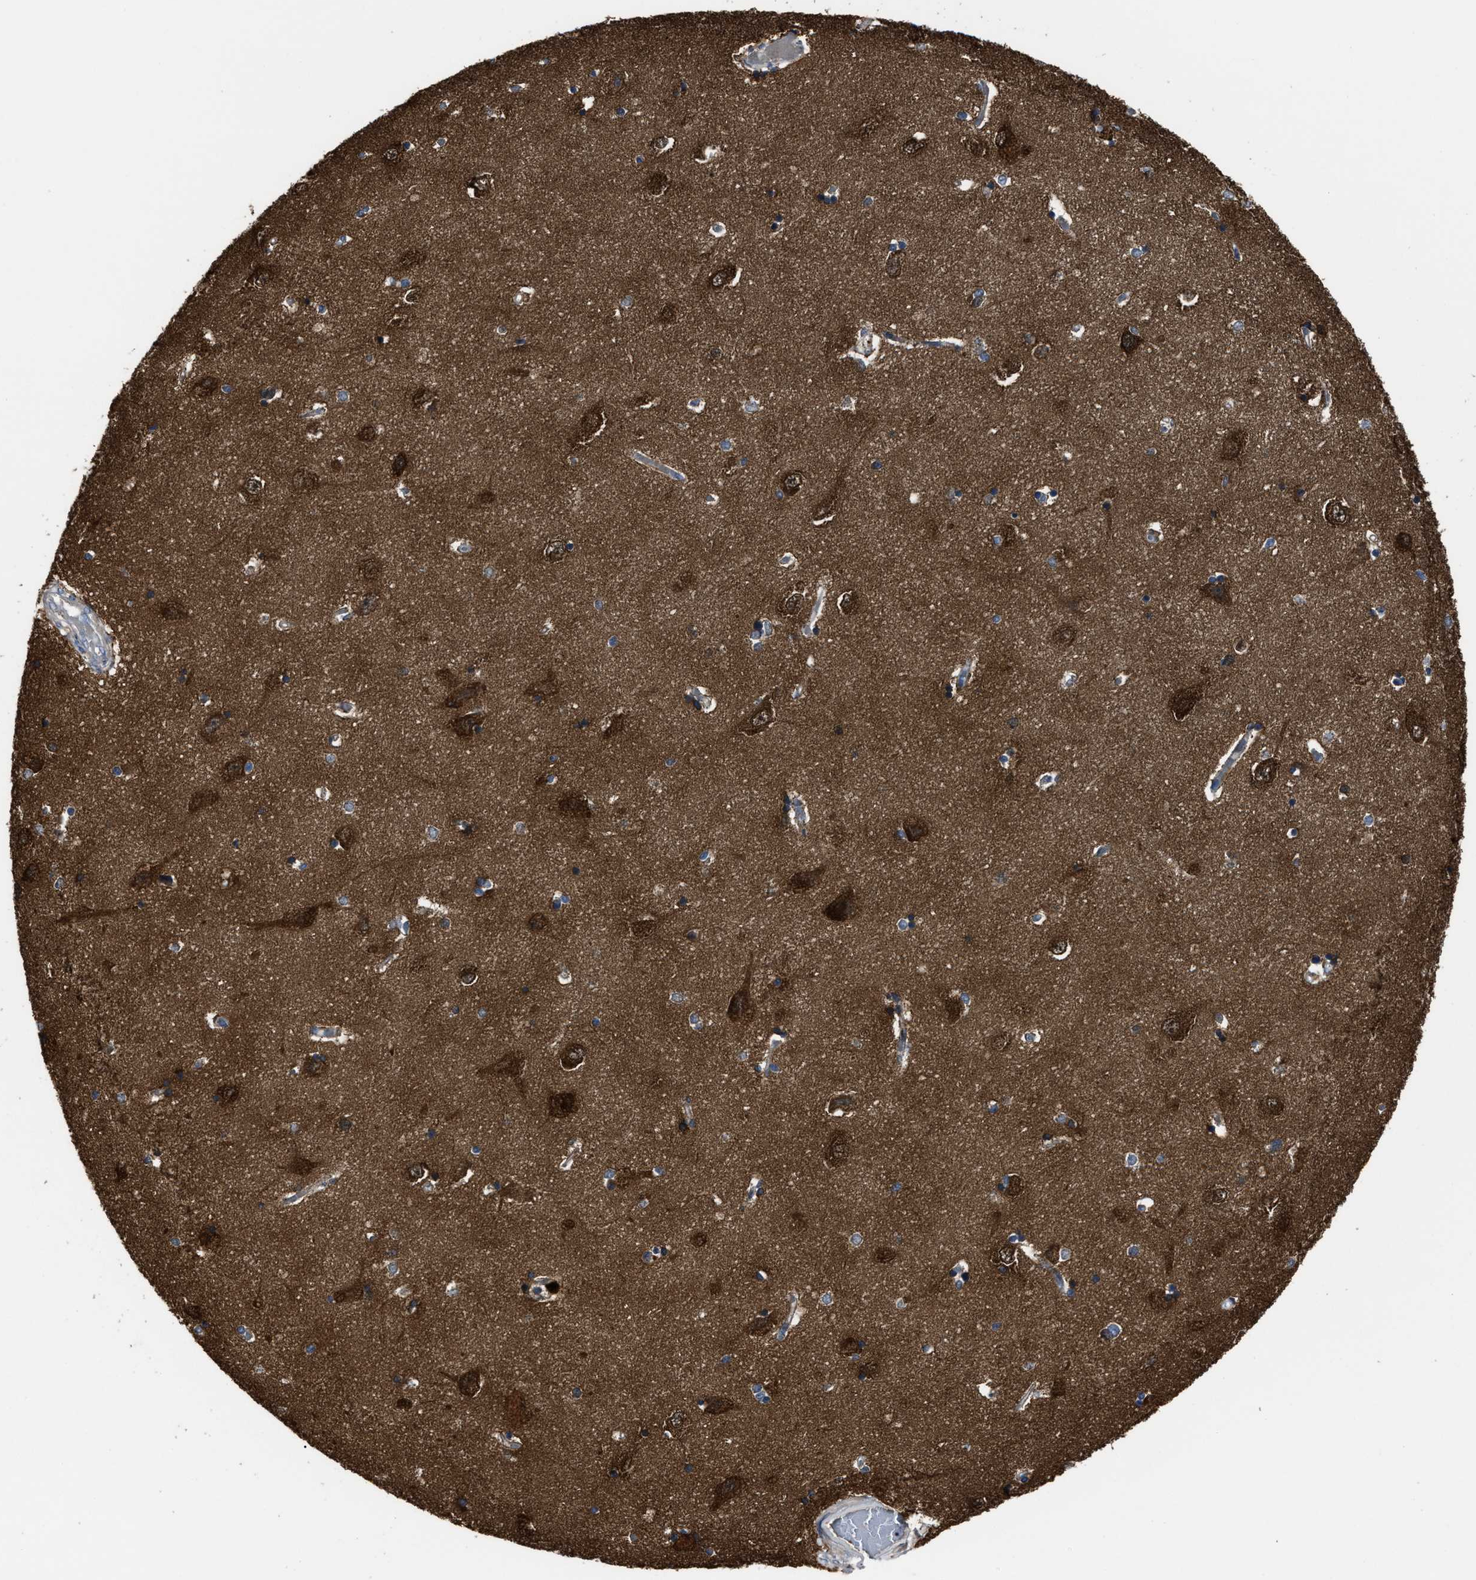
{"staining": {"intensity": "moderate", "quantity": ">75%", "location": "cytoplasmic/membranous"}, "tissue": "hippocampus", "cell_type": "Glial cells", "image_type": "normal", "snomed": [{"axis": "morphology", "description": "Normal tissue, NOS"}, {"axis": "topography", "description": "Hippocampus"}], "caption": "Immunohistochemical staining of normal human hippocampus demonstrates medium levels of moderate cytoplasmic/membranous positivity in about >75% of glial cells. (Stains: DAB (3,3'-diaminobenzidine) in brown, nuclei in blue, Microscopy: brightfield microscopy at high magnification).", "gene": "PASK", "patient": {"sex": "male", "age": 45}}